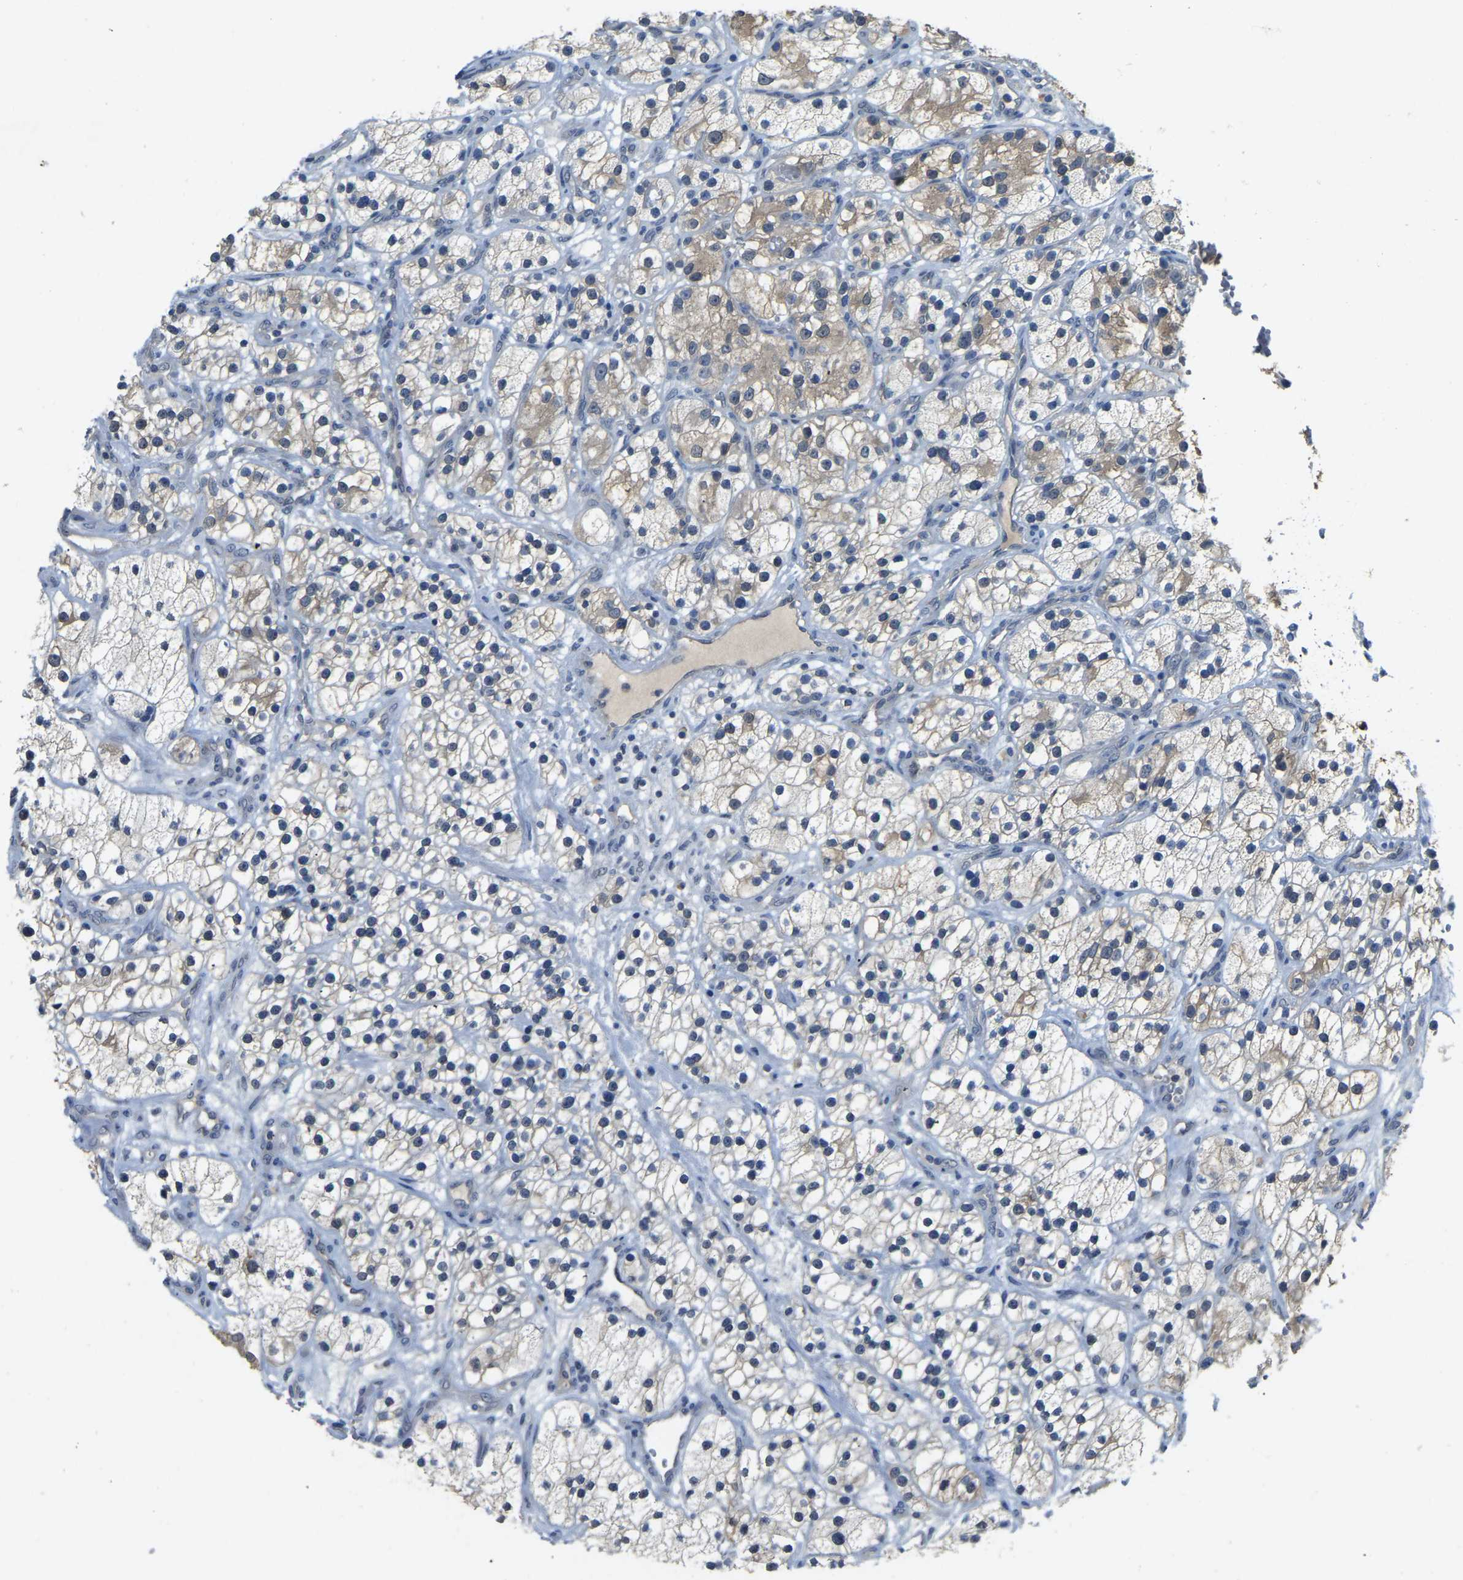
{"staining": {"intensity": "weak", "quantity": "<25%", "location": "cytoplasmic/membranous"}, "tissue": "renal cancer", "cell_type": "Tumor cells", "image_type": "cancer", "snomed": [{"axis": "morphology", "description": "Adenocarcinoma, NOS"}, {"axis": "topography", "description": "Kidney"}], "caption": "IHC photomicrograph of human renal cancer stained for a protein (brown), which reveals no expression in tumor cells.", "gene": "AHNAK", "patient": {"sex": "female", "age": 57}}